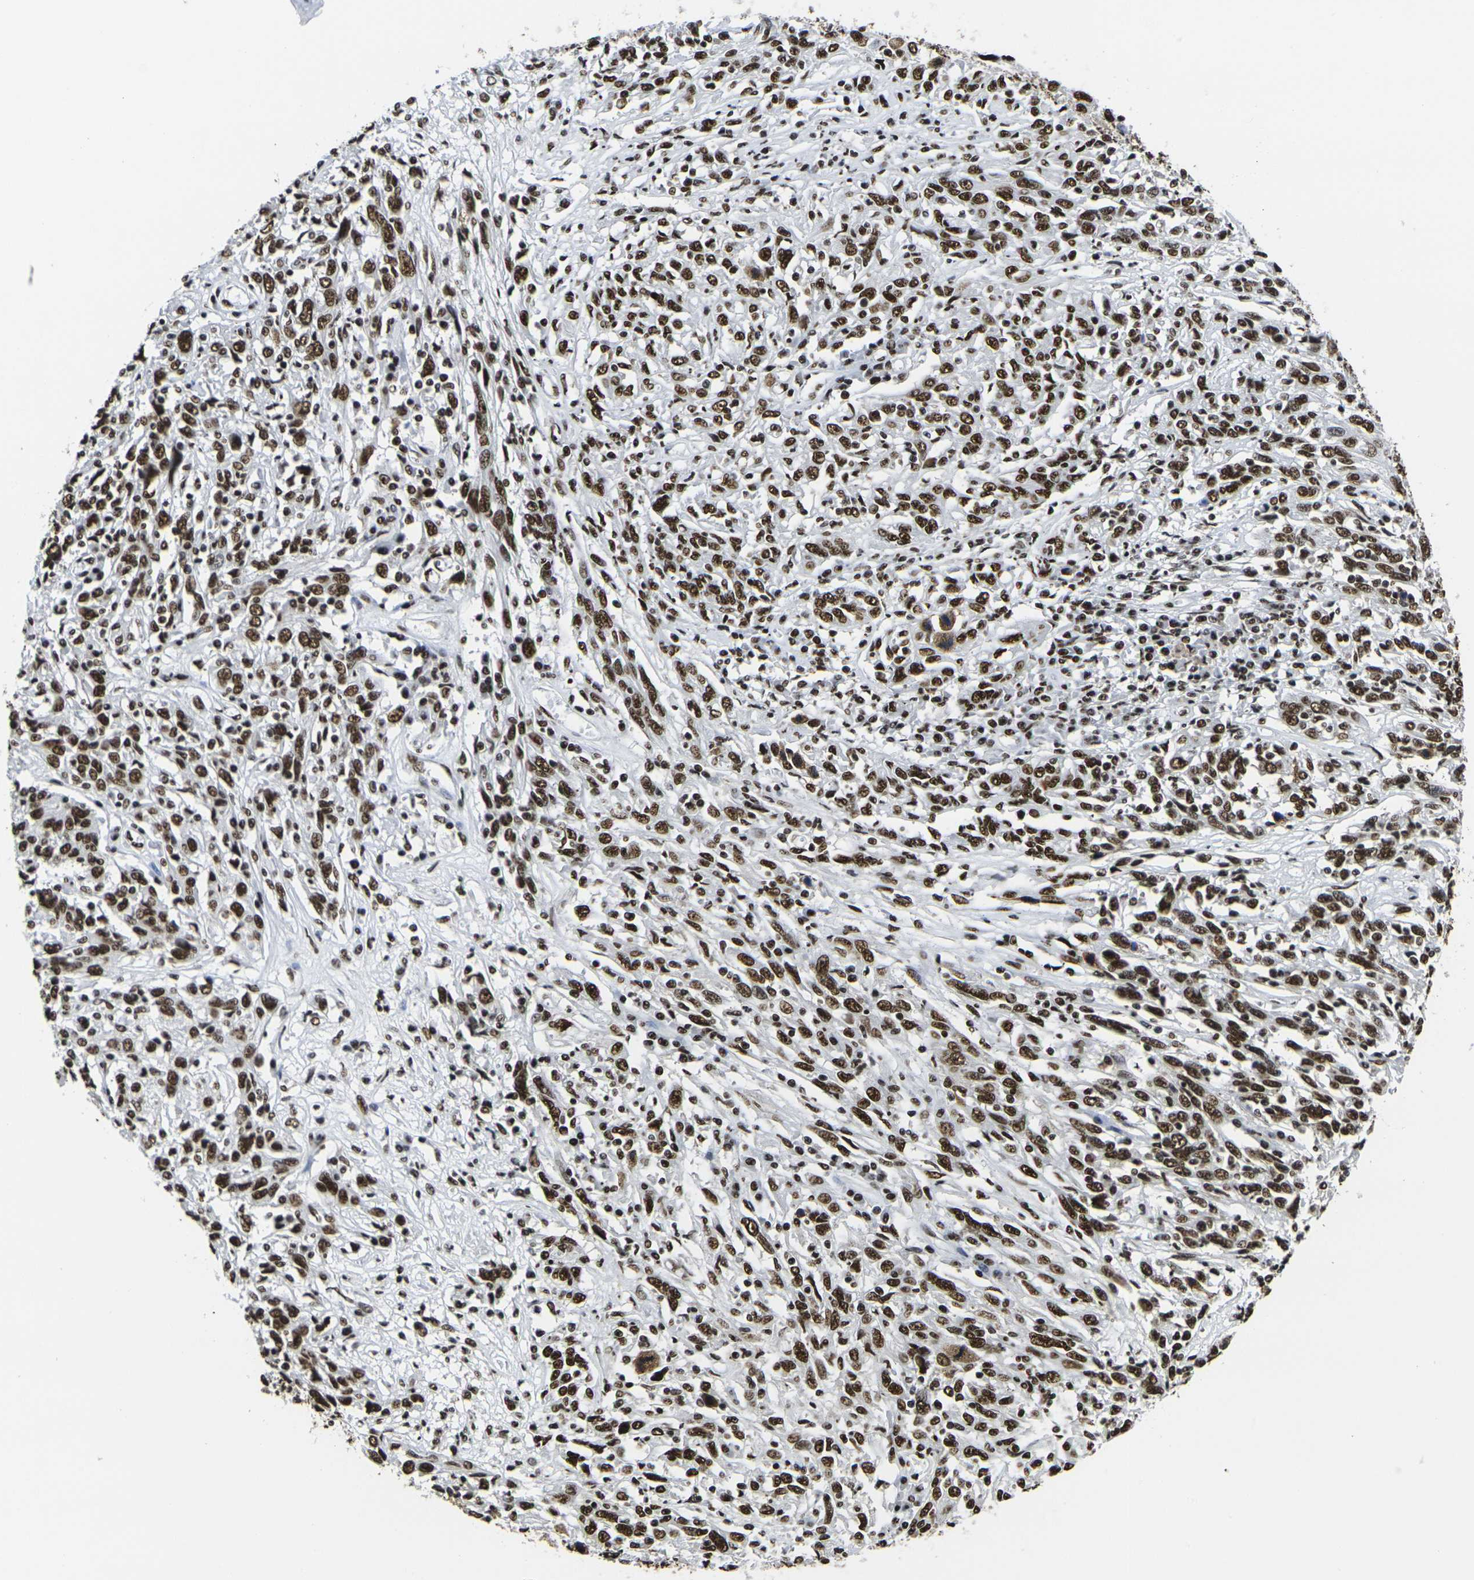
{"staining": {"intensity": "strong", "quantity": ">75%", "location": "nuclear"}, "tissue": "cervical cancer", "cell_type": "Tumor cells", "image_type": "cancer", "snomed": [{"axis": "morphology", "description": "Squamous cell carcinoma, NOS"}, {"axis": "topography", "description": "Cervix"}], "caption": "IHC of cervical cancer displays high levels of strong nuclear staining in approximately >75% of tumor cells.", "gene": "SMARCC1", "patient": {"sex": "female", "age": 46}}